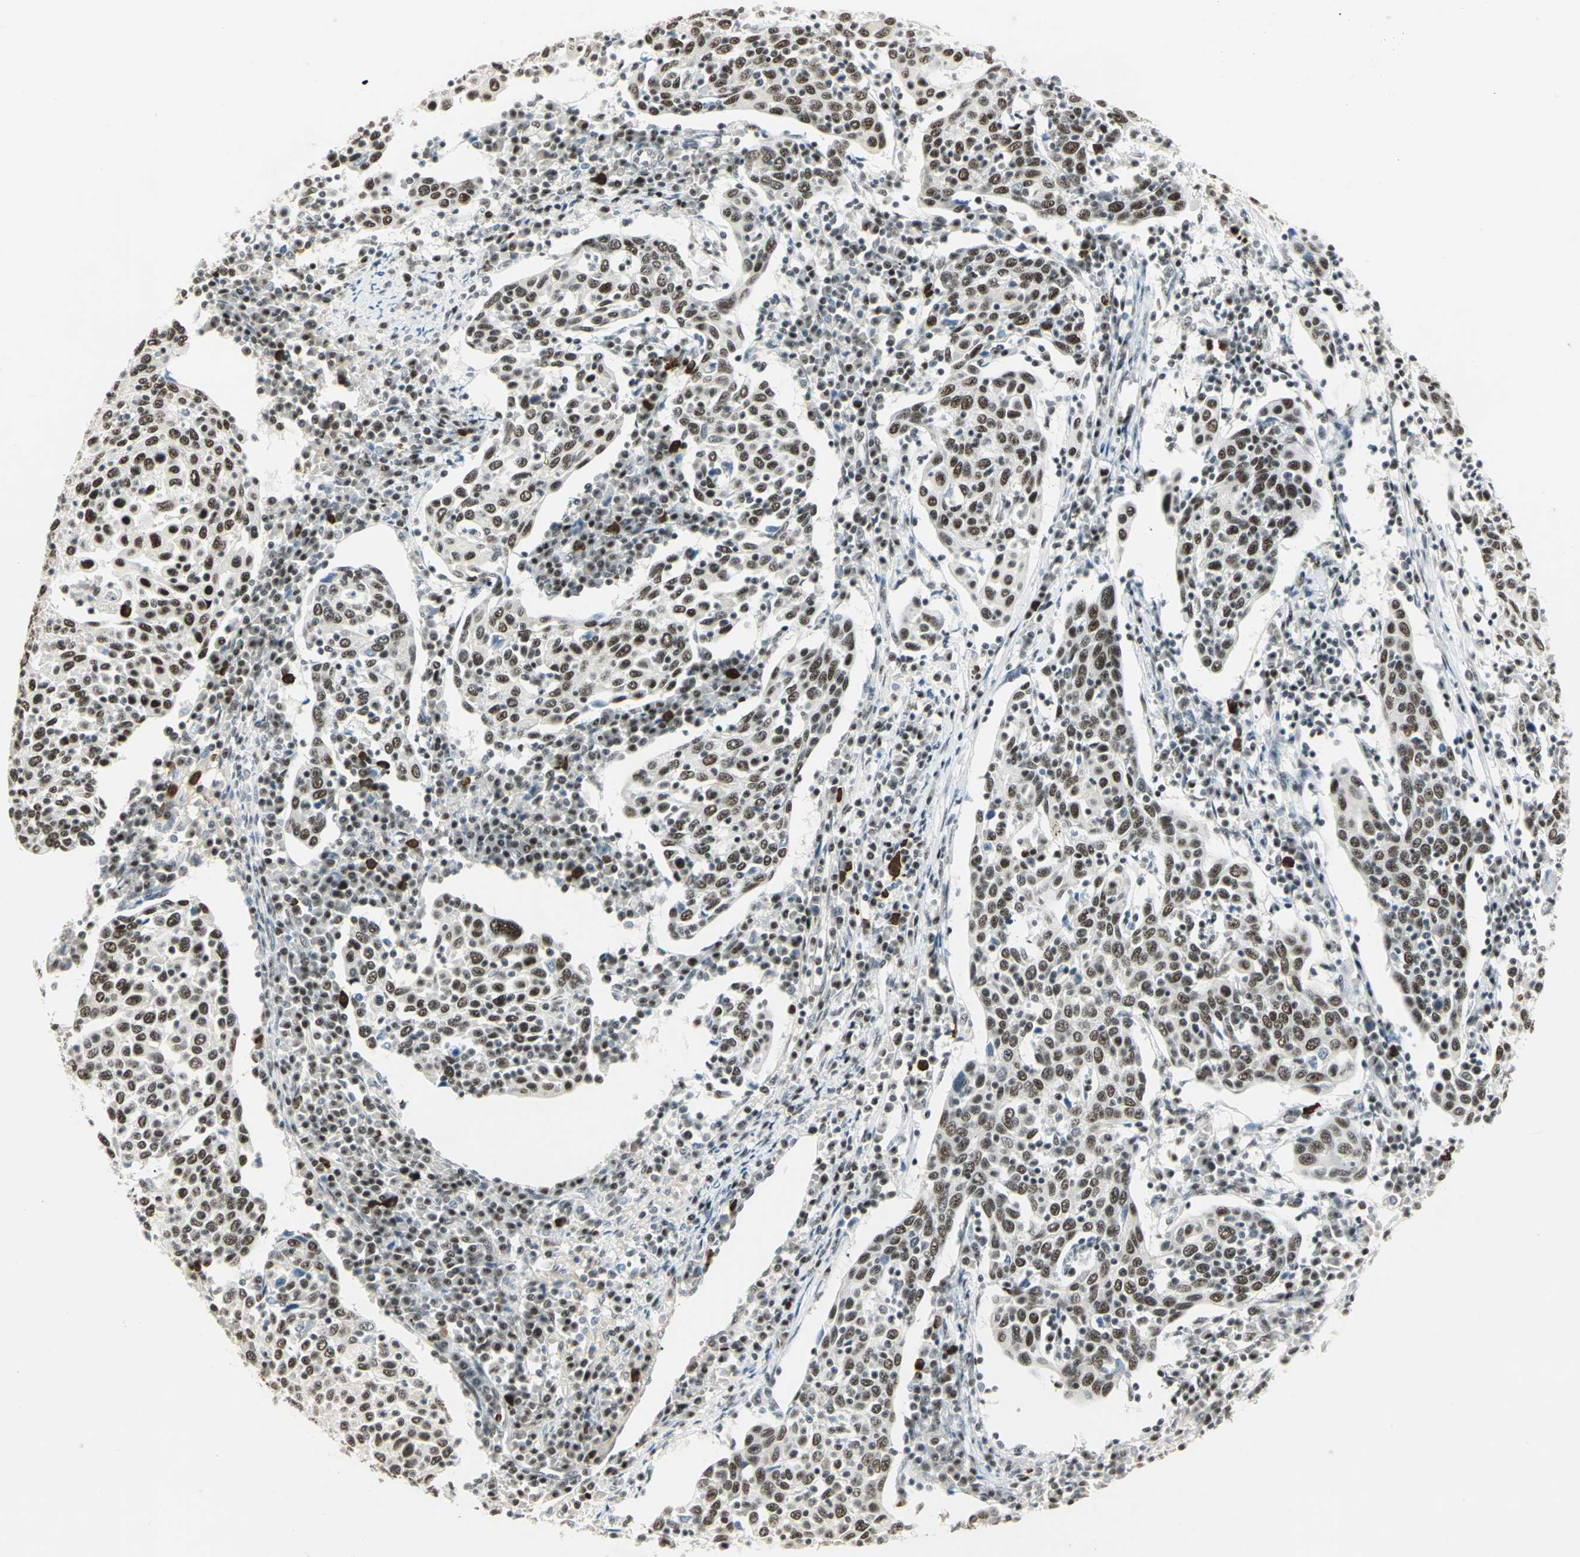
{"staining": {"intensity": "moderate", "quantity": ">75%", "location": "nuclear"}, "tissue": "cervical cancer", "cell_type": "Tumor cells", "image_type": "cancer", "snomed": [{"axis": "morphology", "description": "Squamous cell carcinoma, NOS"}, {"axis": "topography", "description": "Cervix"}], "caption": "This photomicrograph displays immunohistochemistry staining of cervical cancer (squamous cell carcinoma), with medium moderate nuclear positivity in approximately >75% of tumor cells.", "gene": "CCNT1", "patient": {"sex": "female", "age": 40}}